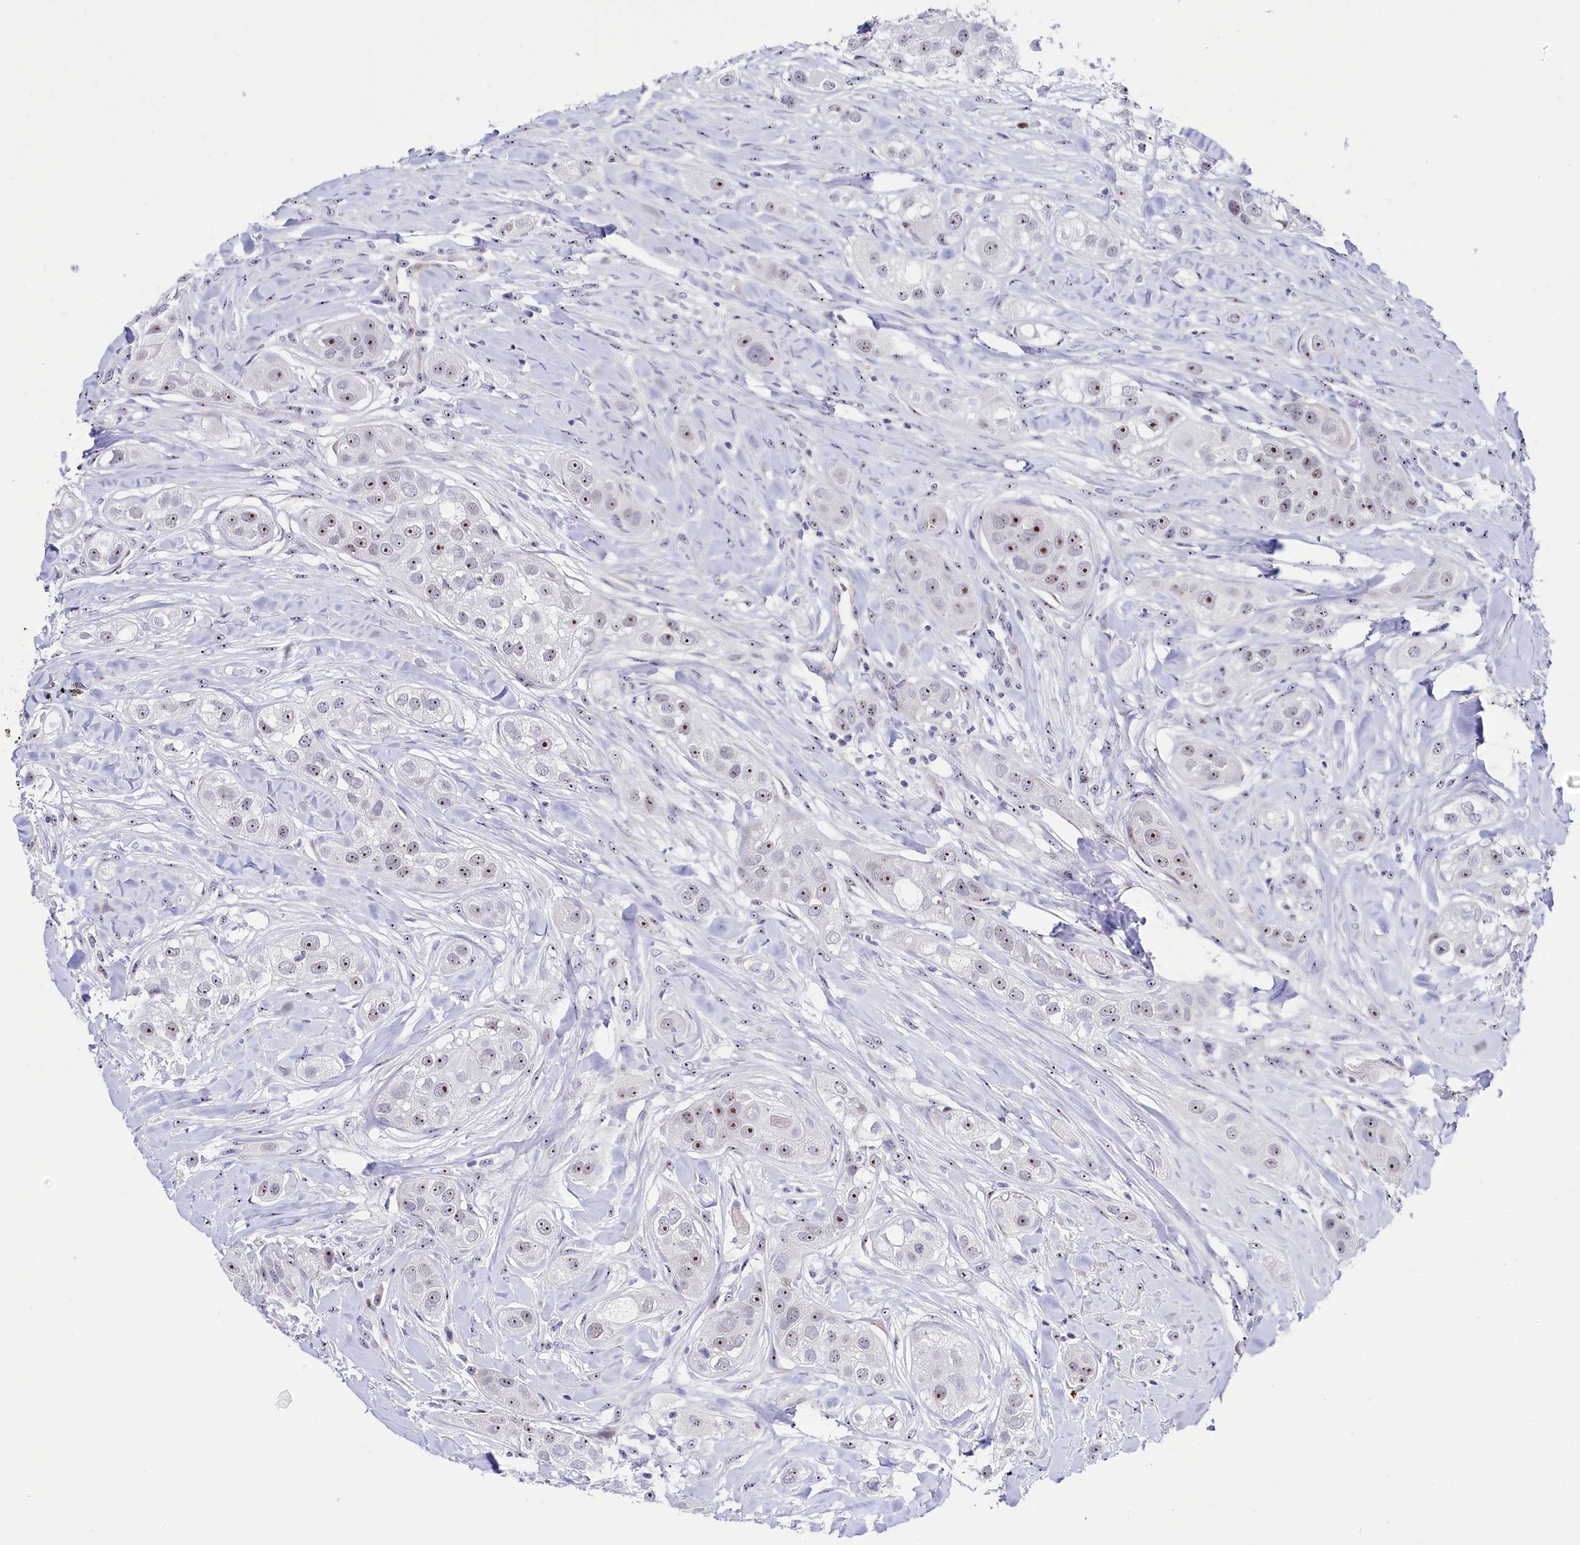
{"staining": {"intensity": "moderate", "quantity": "25%-75%", "location": "nuclear"}, "tissue": "head and neck cancer", "cell_type": "Tumor cells", "image_type": "cancer", "snomed": [{"axis": "morphology", "description": "Normal tissue, NOS"}, {"axis": "morphology", "description": "Squamous cell carcinoma, NOS"}, {"axis": "topography", "description": "Skeletal muscle"}, {"axis": "topography", "description": "Head-Neck"}], "caption": "A brown stain highlights moderate nuclear expression of a protein in human head and neck cancer (squamous cell carcinoma) tumor cells. (DAB = brown stain, brightfield microscopy at high magnification).", "gene": "TCOF1", "patient": {"sex": "male", "age": 51}}